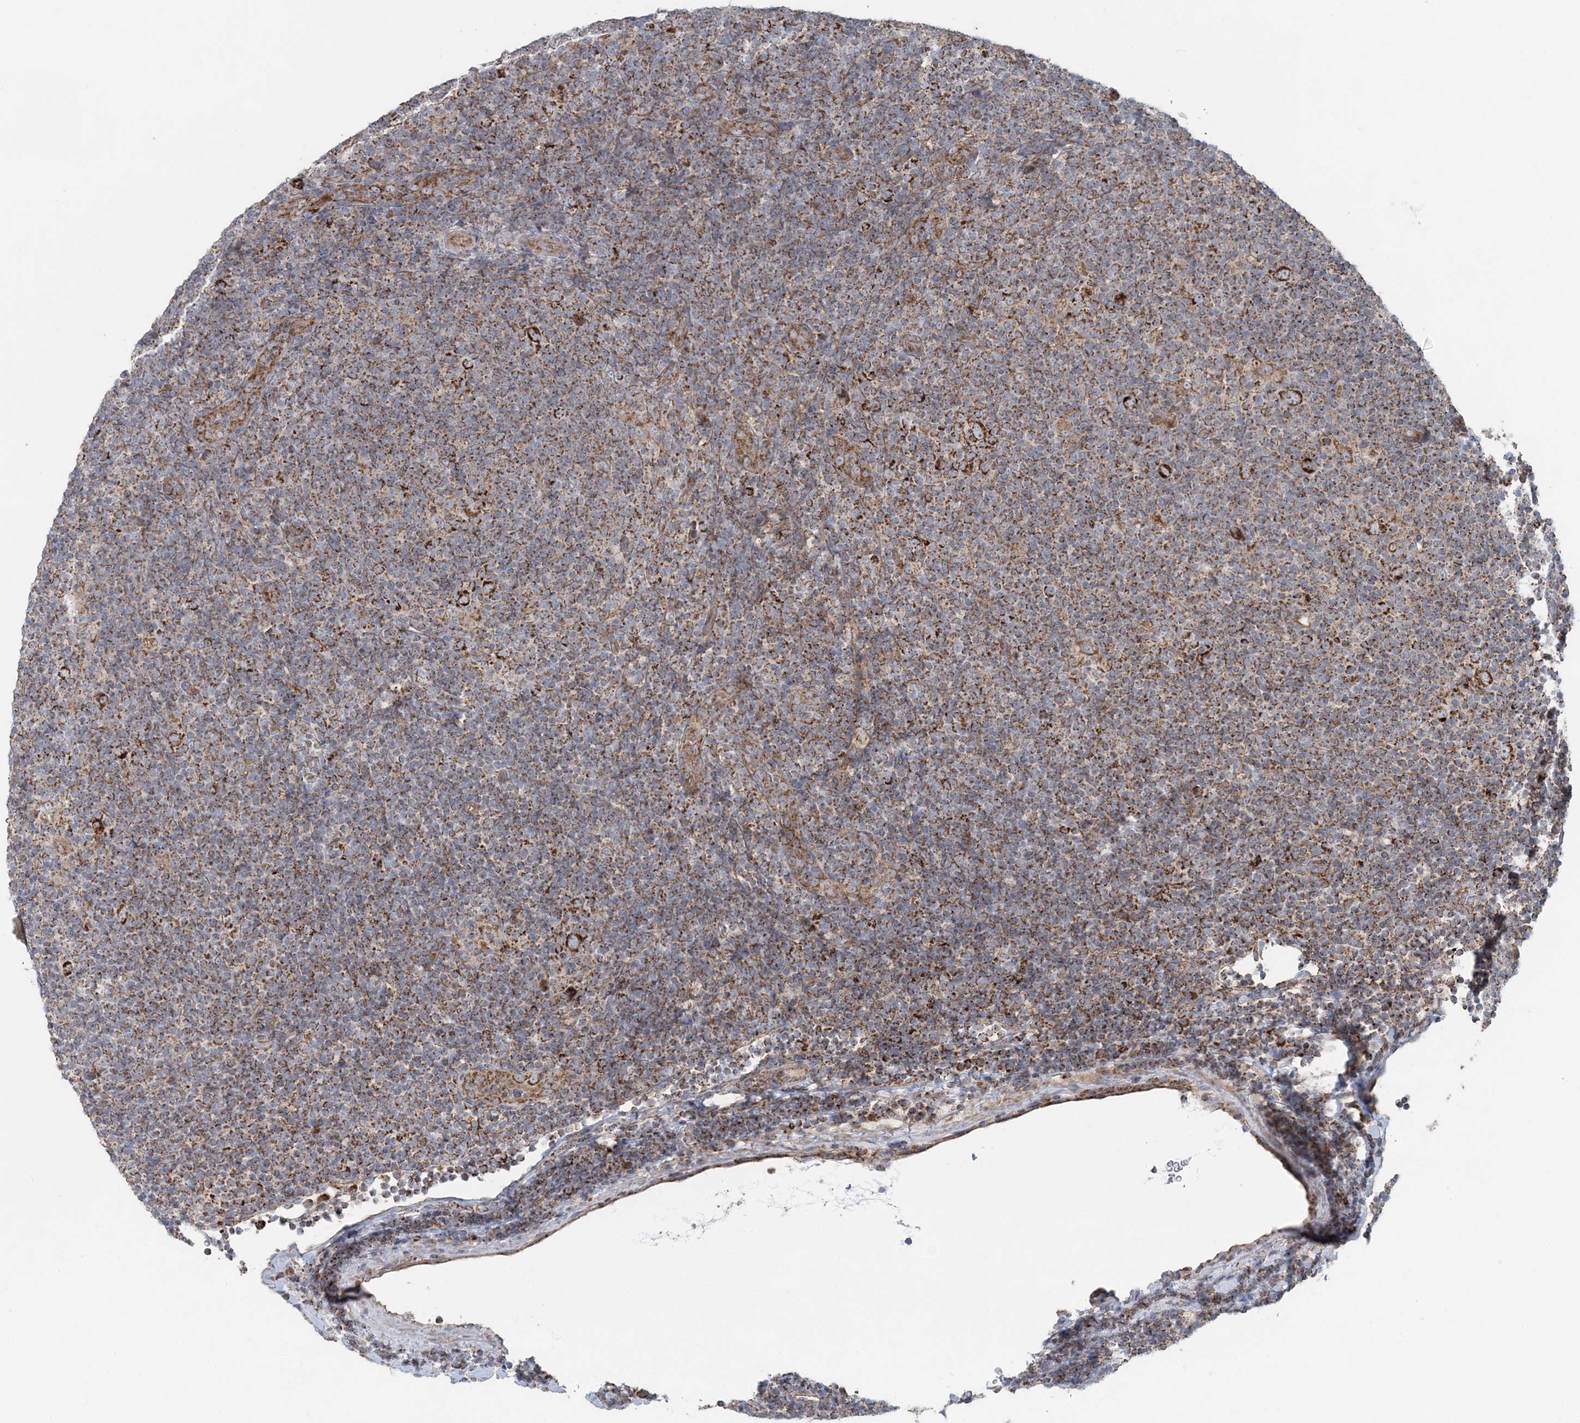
{"staining": {"intensity": "strong", "quantity": ">75%", "location": "cytoplasmic/membranous"}, "tissue": "lymphoma", "cell_type": "Tumor cells", "image_type": "cancer", "snomed": [{"axis": "morphology", "description": "Hodgkin's disease, NOS"}, {"axis": "topography", "description": "Lymph node"}], "caption": "Protein expression analysis of human Hodgkin's disease reveals strong cytoplasmic/membranous expression in about >75% of tumor cells.", "gene": "LRPPRC", "patient": {"sex": "female", "age": 57}}